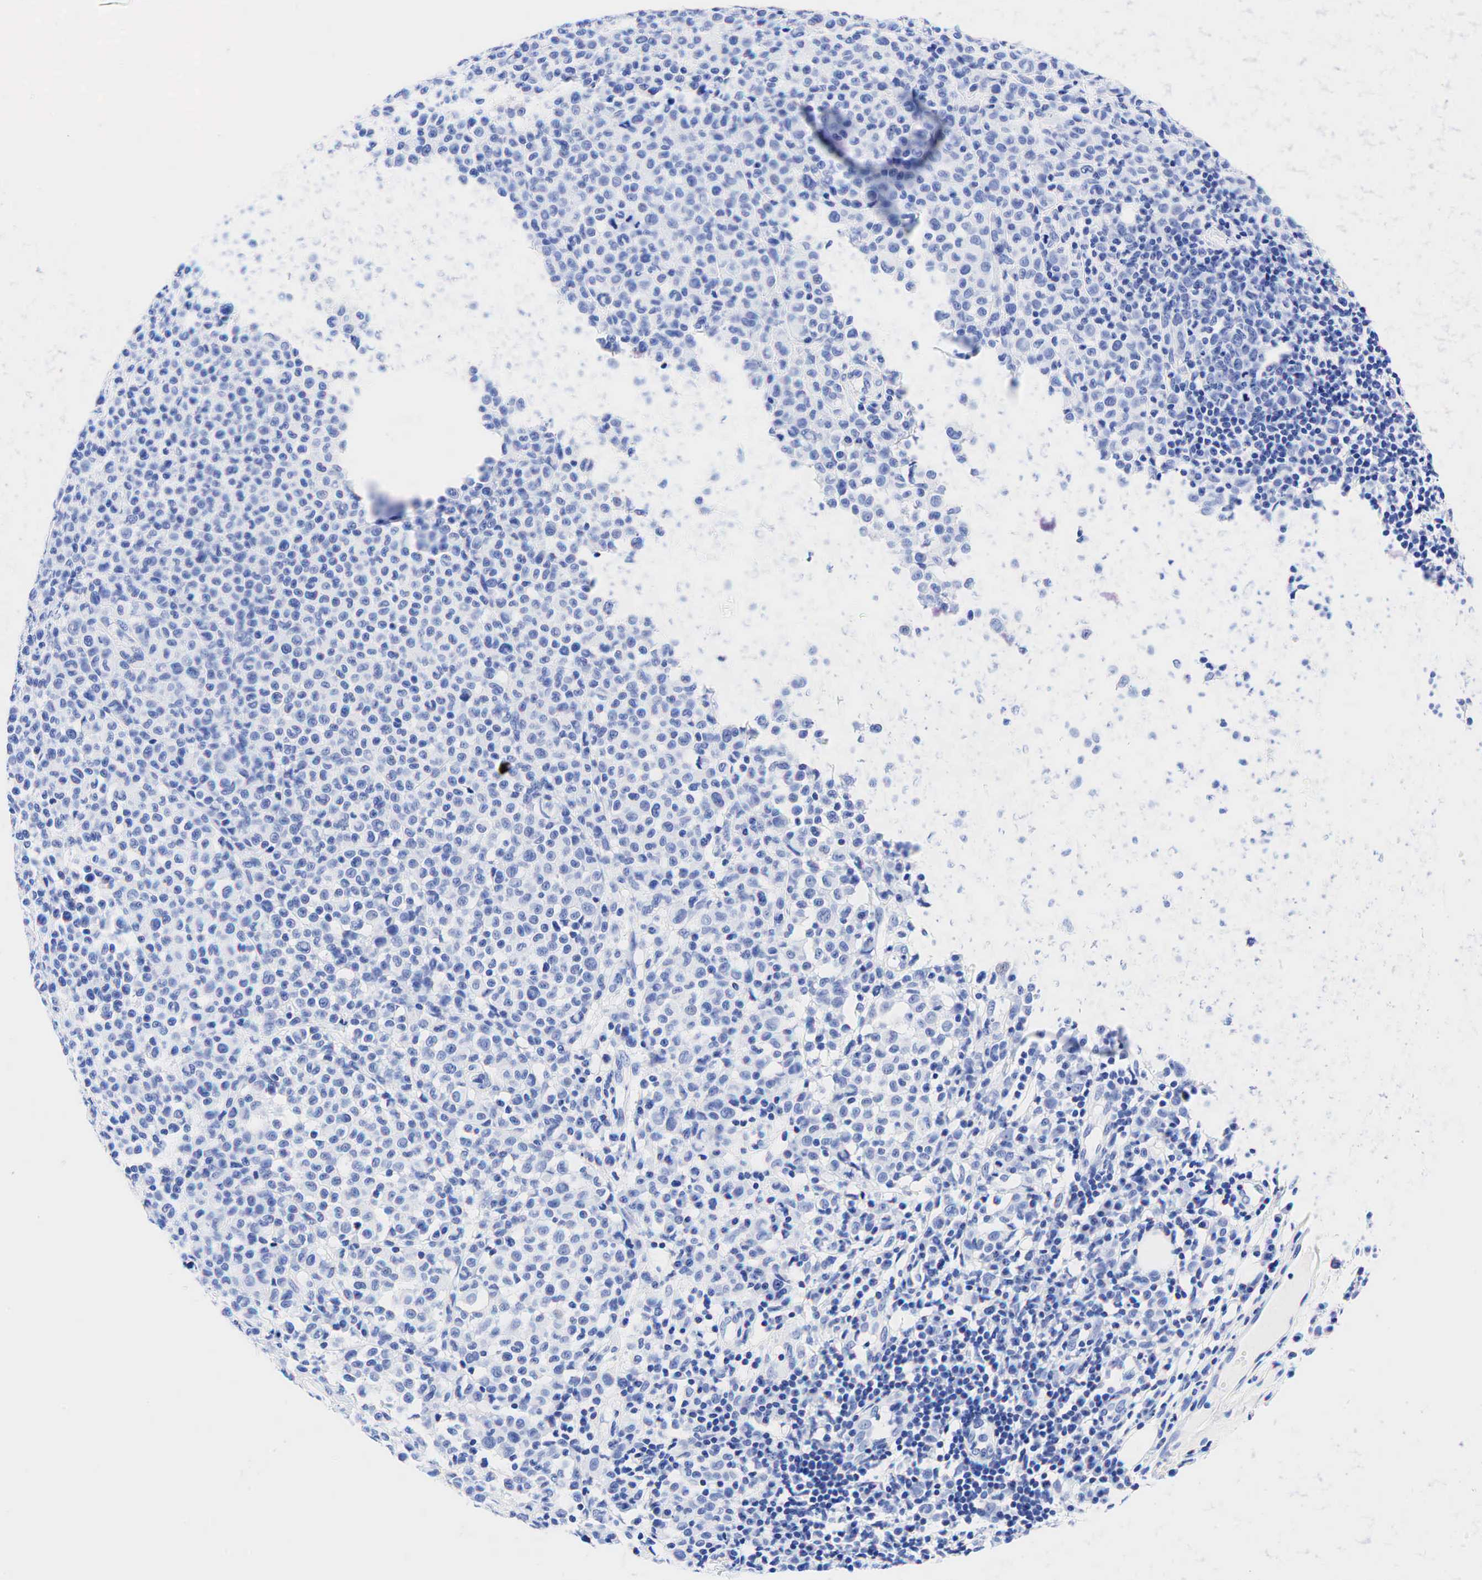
{"staining": {"intensity": "negative", "quantity": "none", "location": "none"}, "tissue": "melanoma", "cell_type": "Tumor cells", "image_type": "cancer", "snomed": [{"axis": "morphology", "description": "Malignant melanoma, Metastatic site"}, {"axis": "topography", "description": "Skin"}], "caption": "Tumor cells are negative for brown protein staining in melanoma.", "gene": "KRT19", "patient": {"sex": "male", "age": 32}}